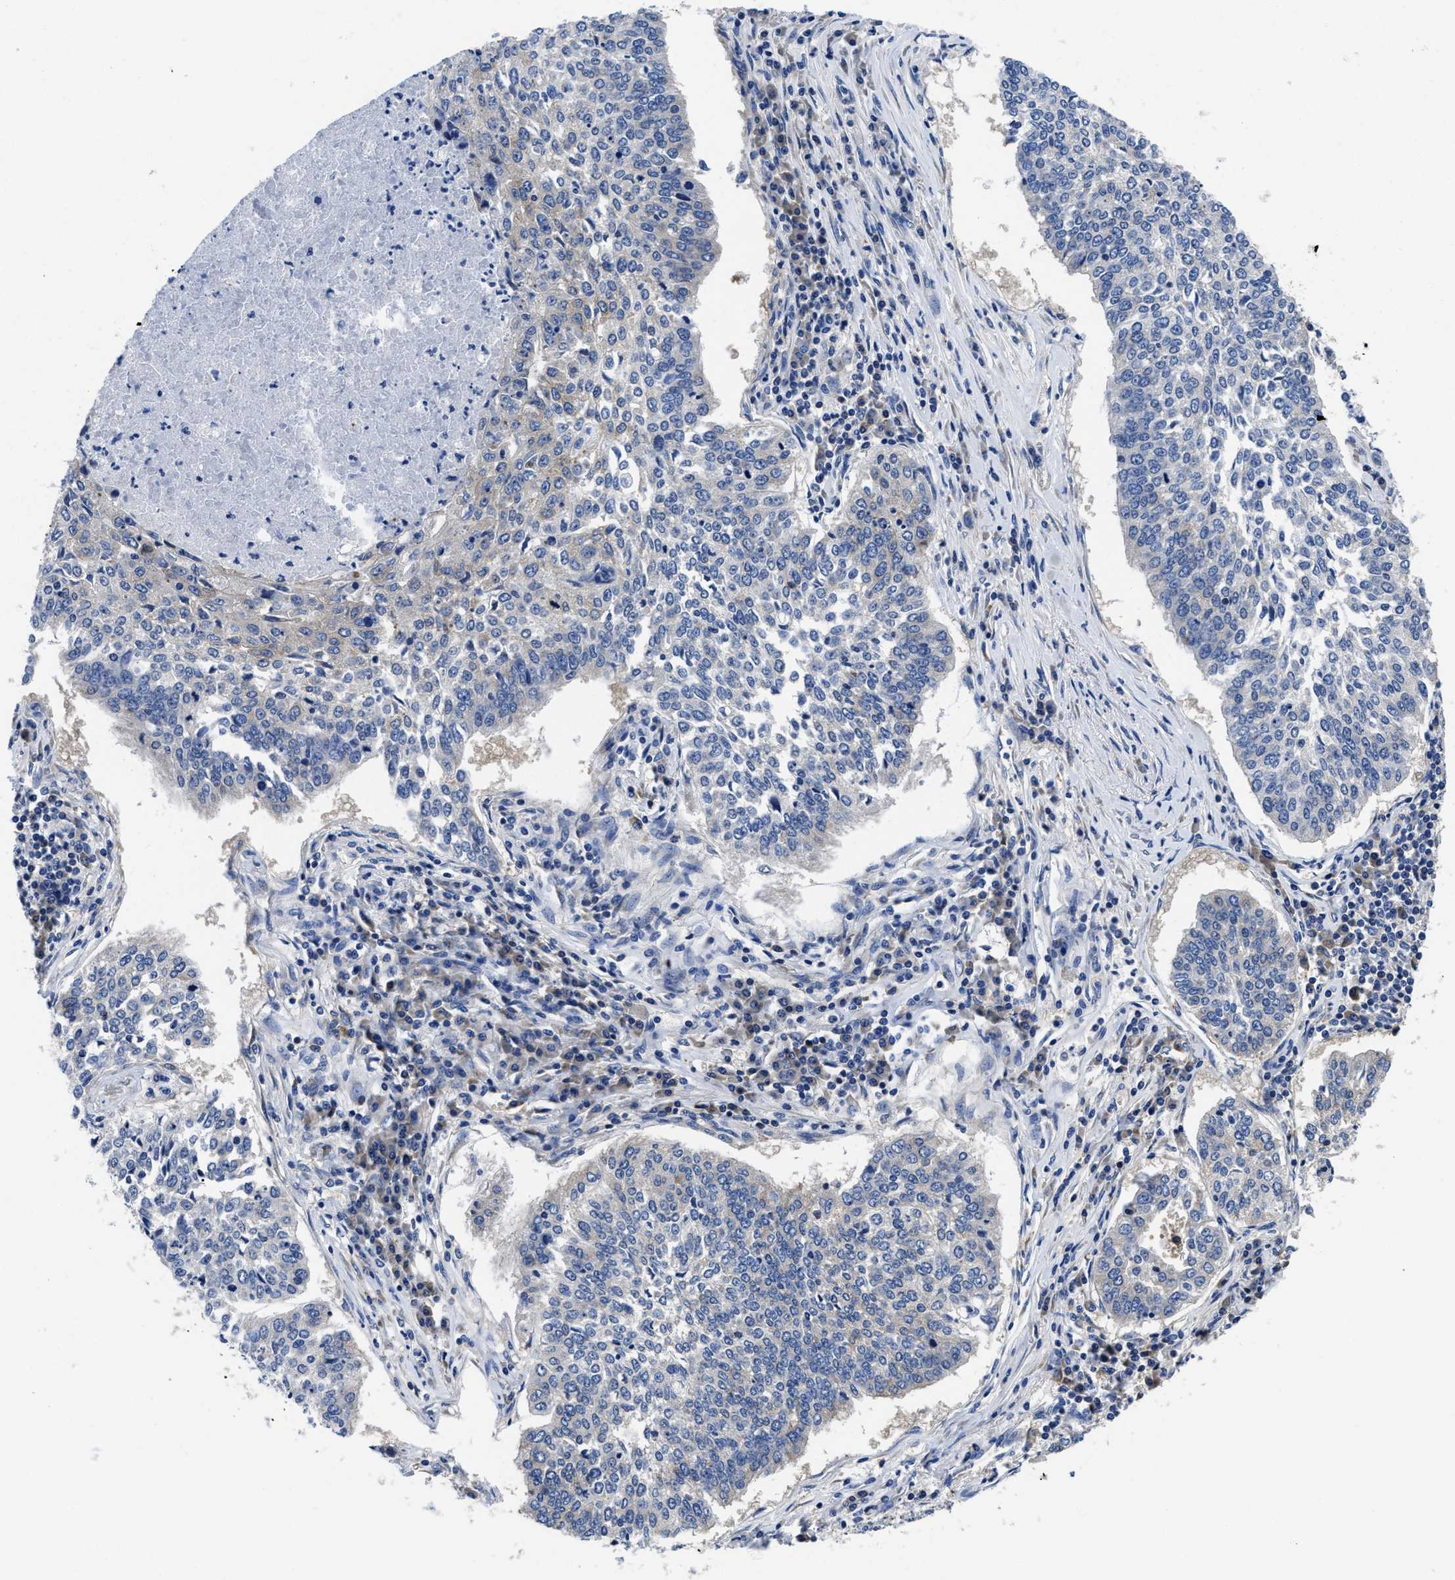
{"staining": {"intensity": "negative", "quantity": "none", "location": "none"}, "tissue": "lung cancer", "cell_type": "Tumor cells", "image_type": "cancer", "snomed": [{"axis": "morphology", "description": "Normal tissue, NOS"}, {"axis": "morphology", "description": "Squamous cell carcinoma, NOS"}, {"axis": "topography", "description": "Cartilage tissue"}, {"axis": "topography", "description": "Bronchus"}, {"axis": "topography", "description": "Lung"}], "caption": "DAB immunohistochemical staining of human lung cancer shows no significant expression in tumor cells.", "gene": "YARS1", "patient": {"sex": "female", "age": 49}}